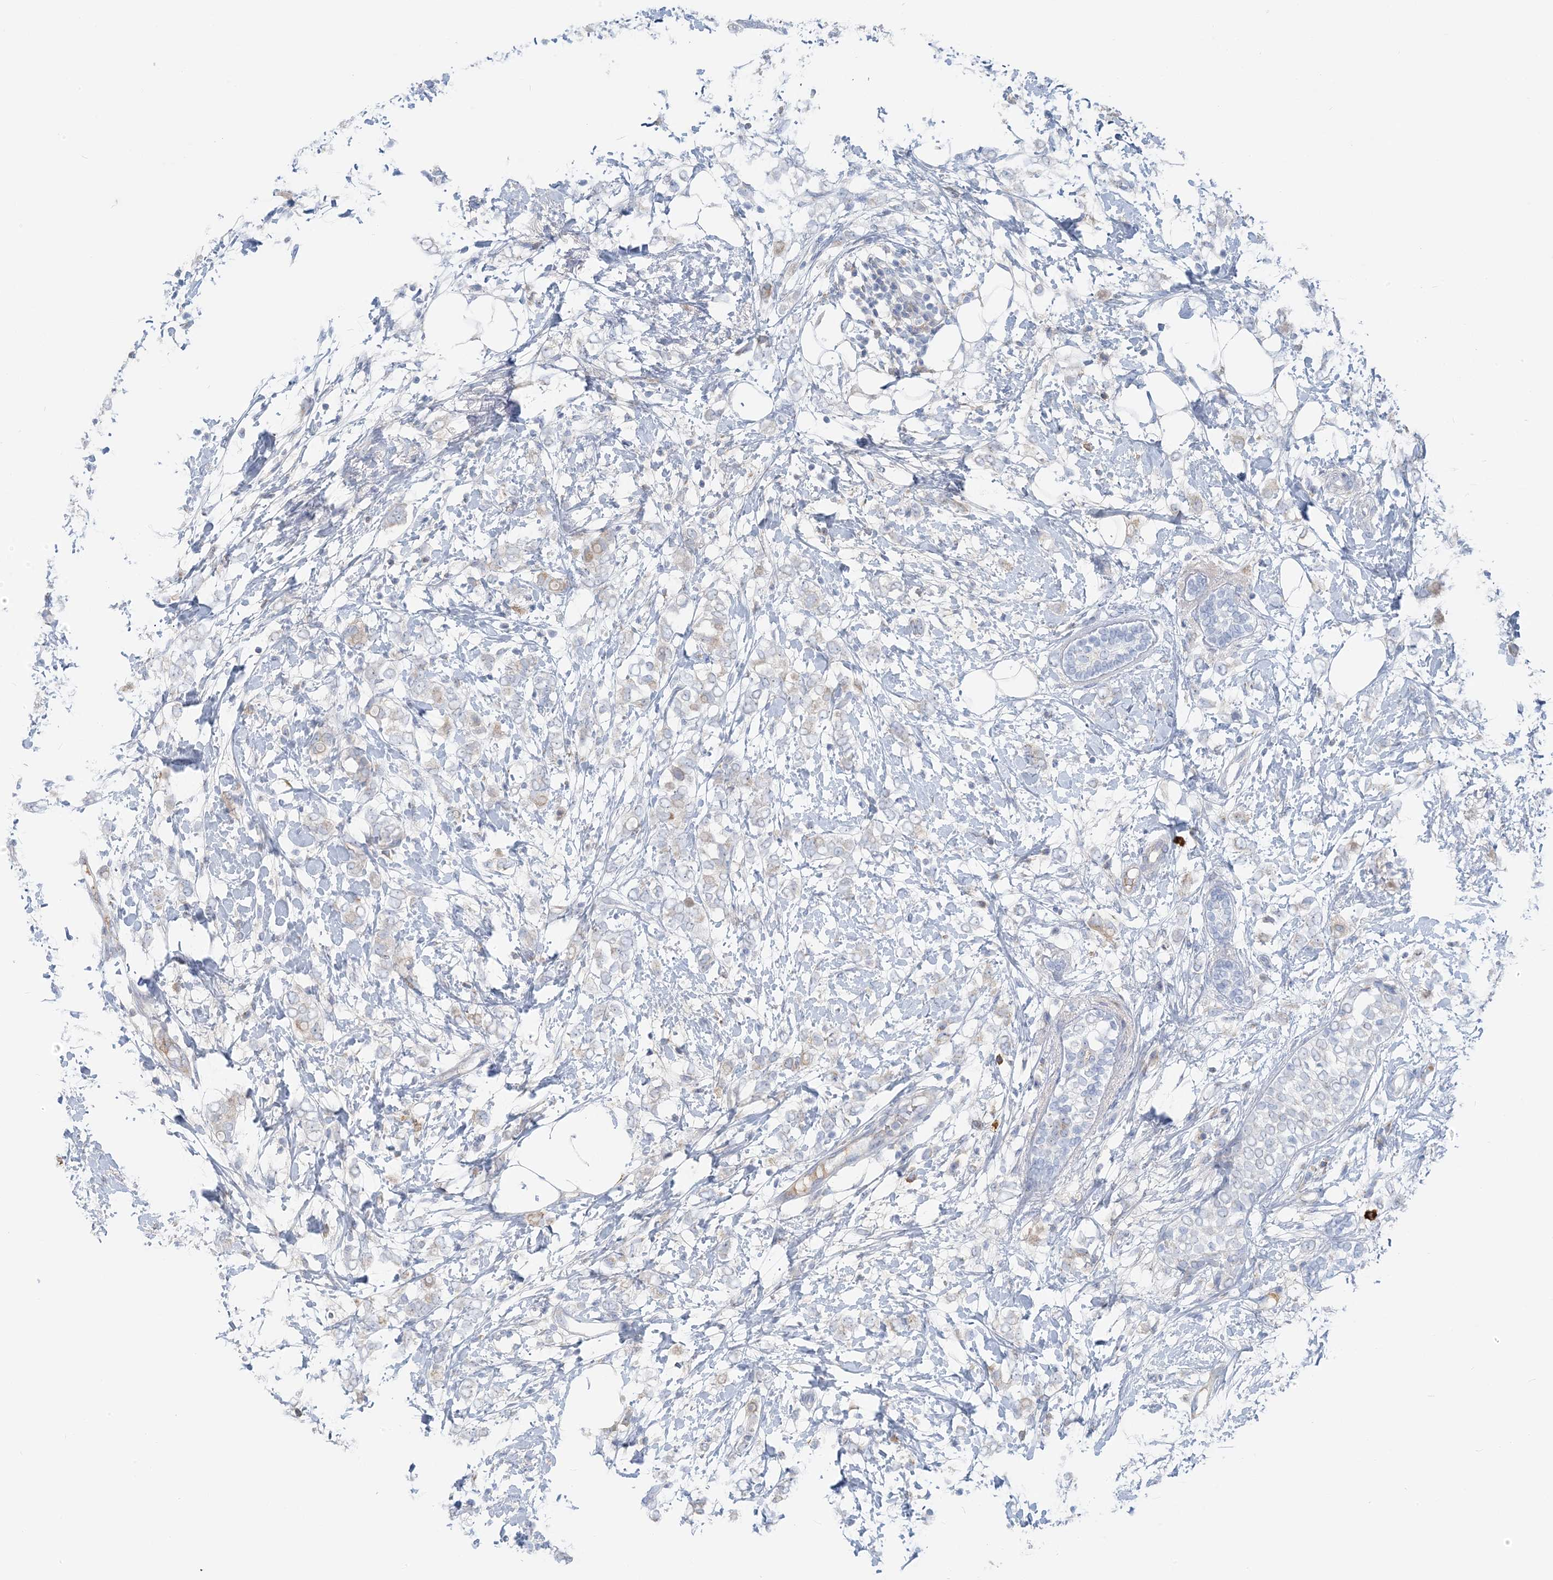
{"staining": {"intensity": "negative", "quantity": "none", "location": "none"}, "tissue": "breast cancer", "cell_type": "Tumor cells", "image_type": "cancer", "snomed": [{"axis": "morphology", "description": "Normal tissue, NOS"}, {"axis": "morphology", "description": "Lobular carcinoma"}, {"axis": "topography", "description": "Breast"}], "caption": "The micrograph demonstrates no significant expression in tumor cells of breast cancer. (Stains: DAB immunohistochemistry (IHC) with hematoxylin counter stain, Microscopy: brightfield microscopy at high magnification).", "gene": "SCML1", "patient": {"sex": "female", "age": 47}}